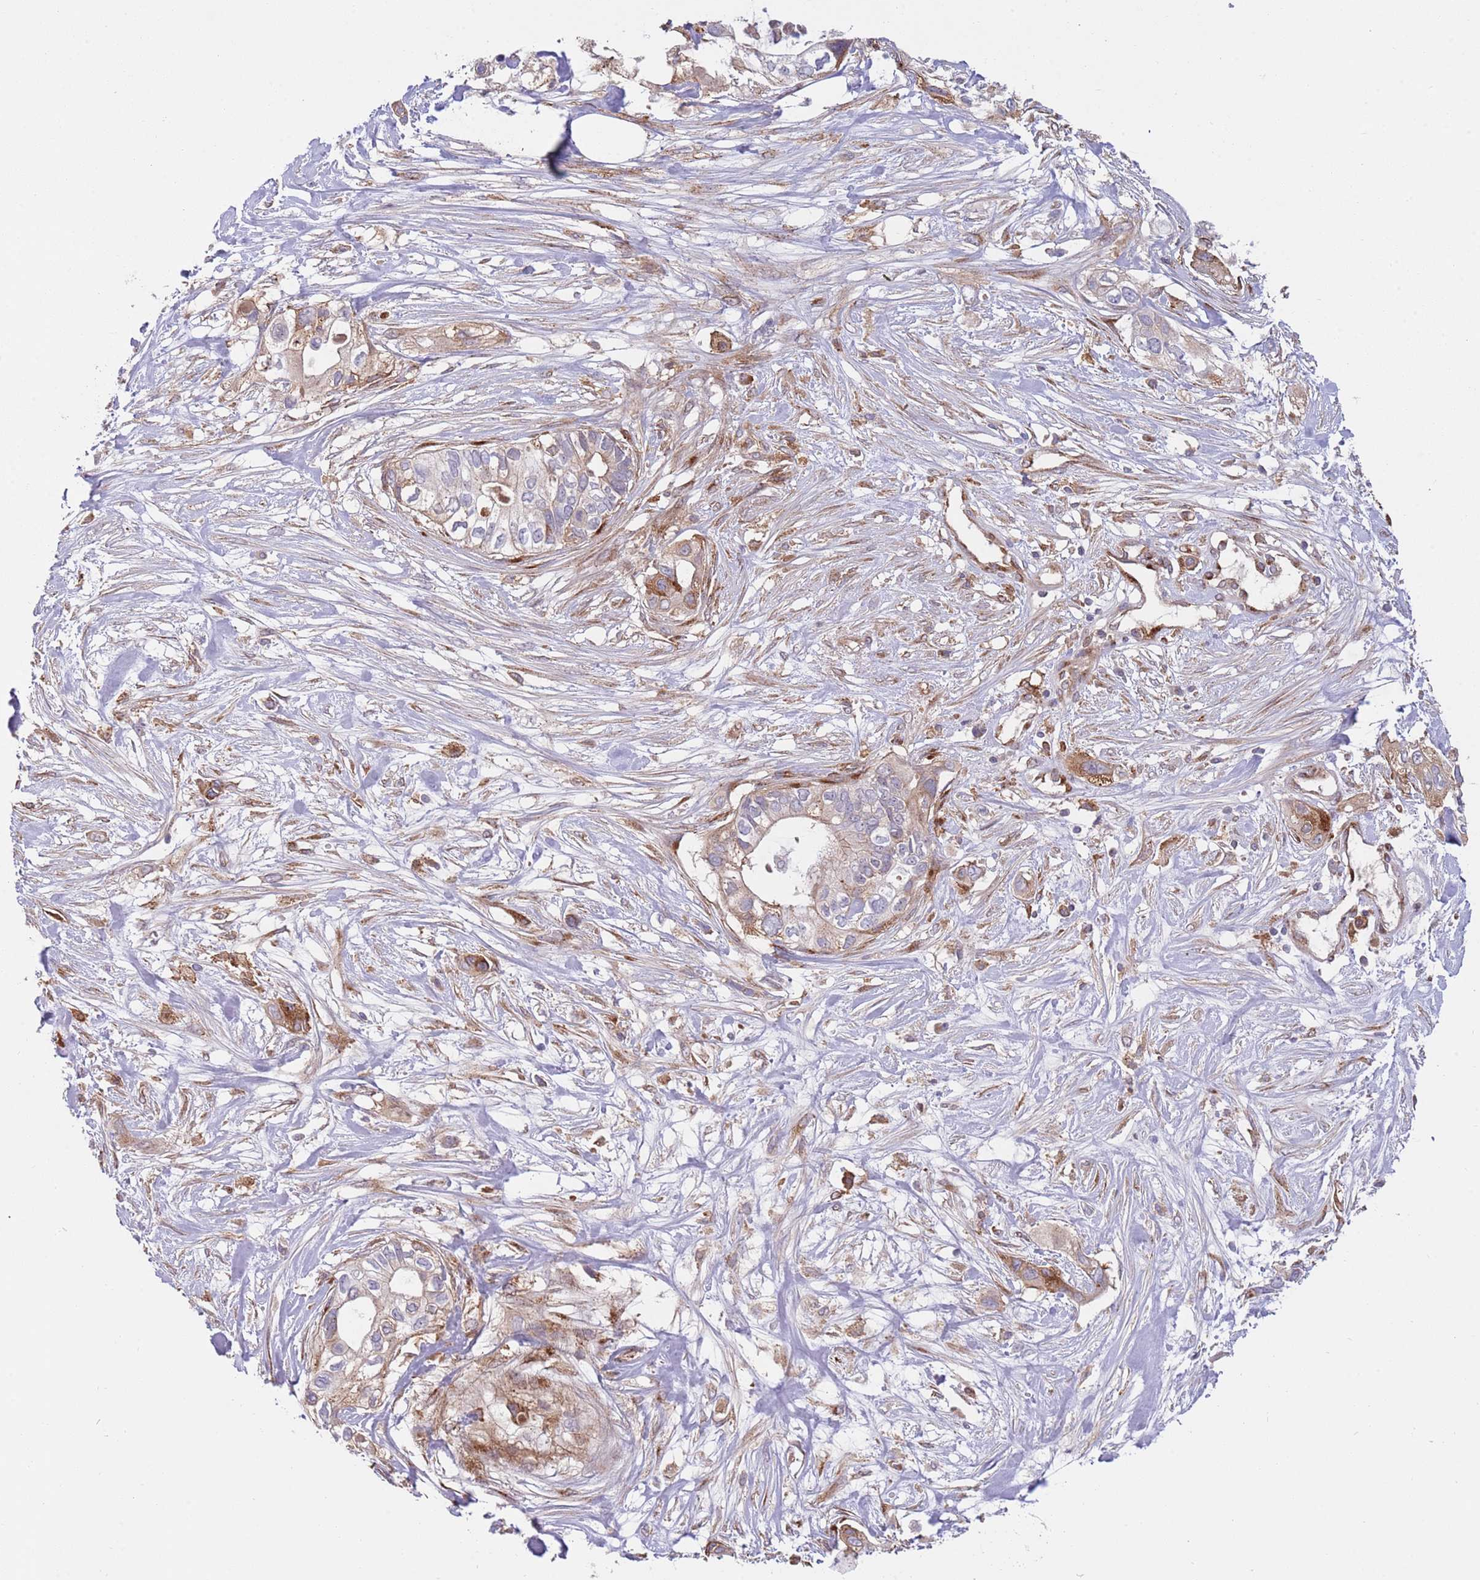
{"staining": {"intensity": "moderate", "quantity": "<25%", "location": "cytoplasmic/membranous"}, "tissue": "pancreatic cancer", "cell_type": "Tumor cells", "image_type": "cancer", "snomed": [{"axis": "morphology", "description": "Adenocarcinoma, NOS"}, {"axis": "topography", "description": "Pancreas"}], "caption": "Immunohistochemistry micrograph of human pancreatic cancer (adenocarcinoma) stained for a protein (brown), which exhibits low levels of moderate cytoplasmic/membranous staining in about <25% of tumor cells.", "gene": "BTBD7", "patient": {"sex": "female", "age": 63}}